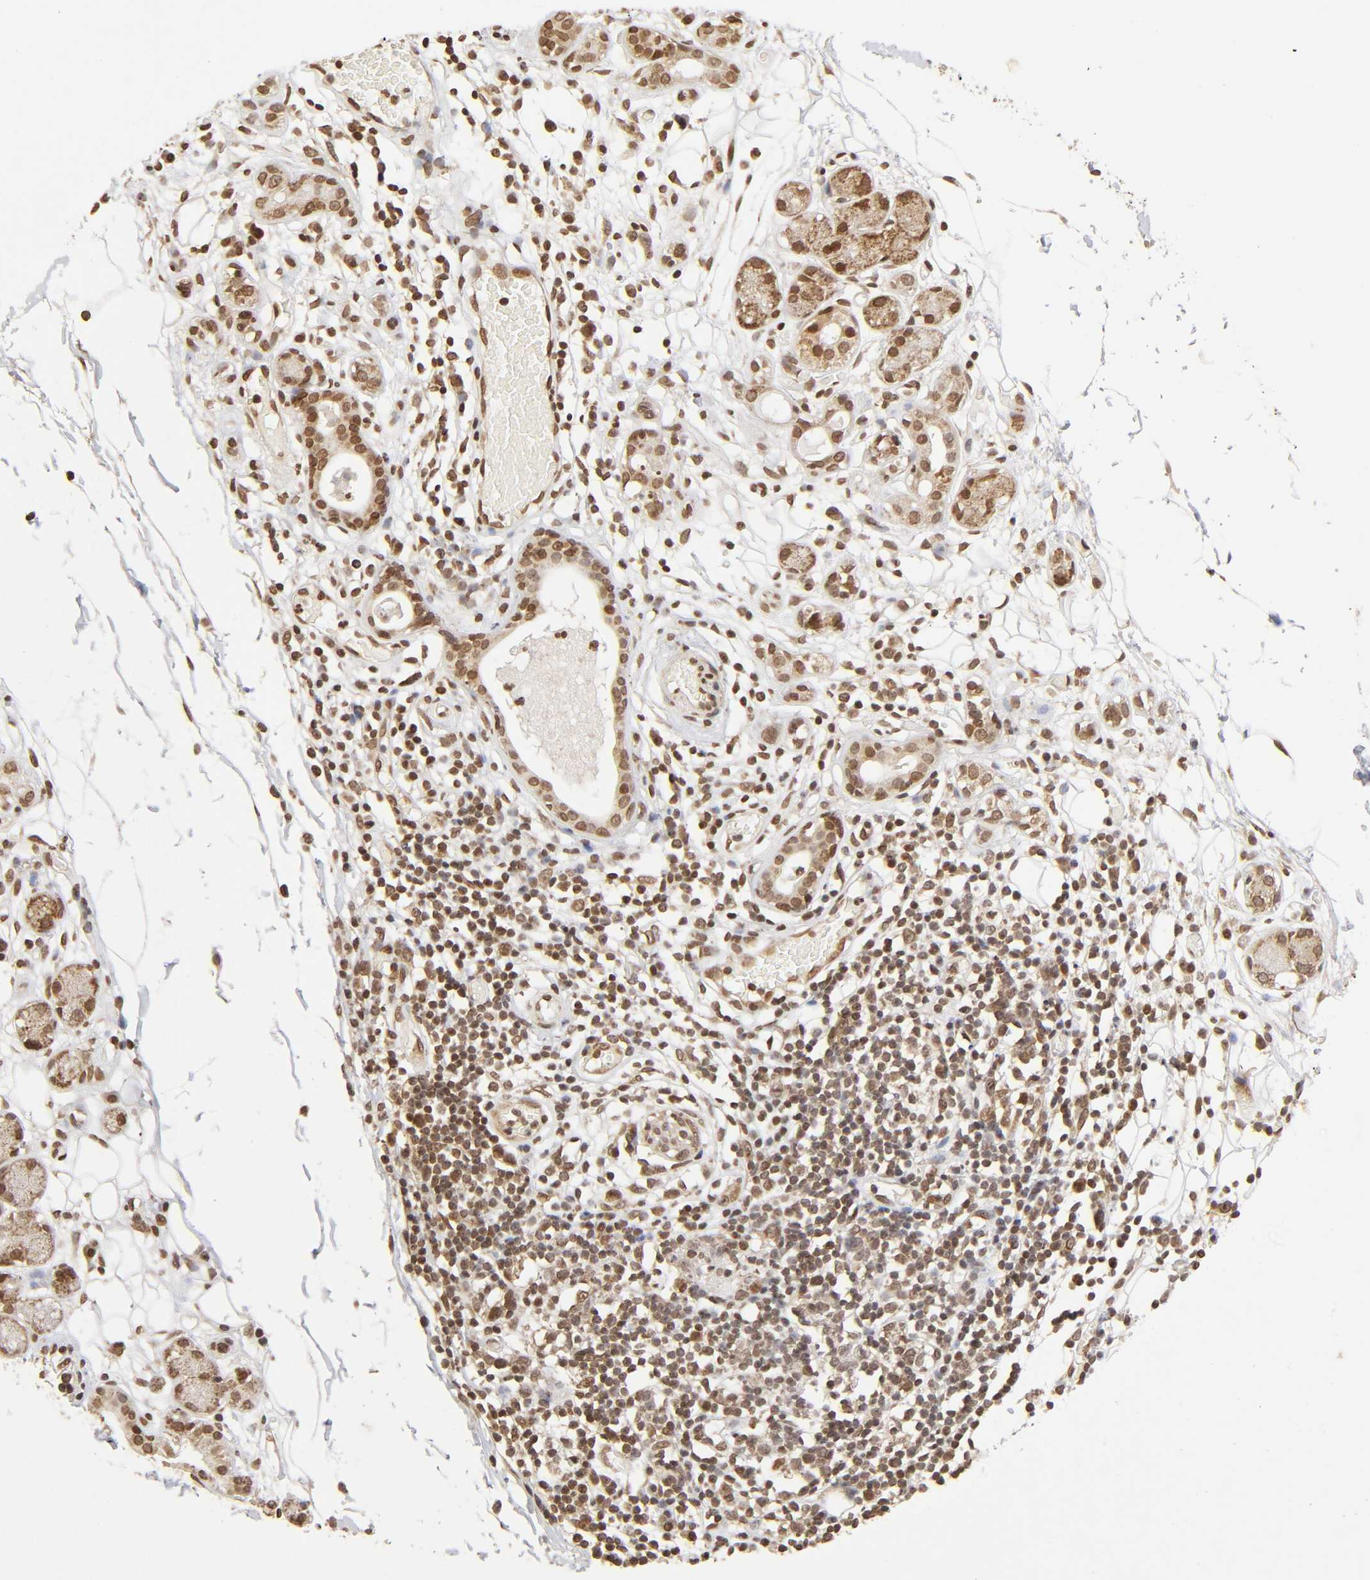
{"staining": {"intensity": "moderate", "quantity": "25%-75%", "location": "nuclear"}, "tissue": "adipose tissue", "cell_type": "Adipocytes", "image_type": "normal", "snomed": [{"axis": "morphology", "description": "Normal tissue, NOS"}, {"axis": "morphology", "description": "Inflammation, NOS"}, {"axis": "topography", "description": "Vascular tissue"}, {"axis": "topography", "description": "Salivary gland"}], "caption": "Protein staining of benign adipose tissue exhibits moderate nuclear expression in about 25%-75% of adipocytes. The staining was performed using DAB to visualize the protein expression in brown, while the nuclei were stained in blue with hematoxylin (Magnification: 20x).", "gene": "MLLT6", "patient": {"sex": "female", "age": 75}}